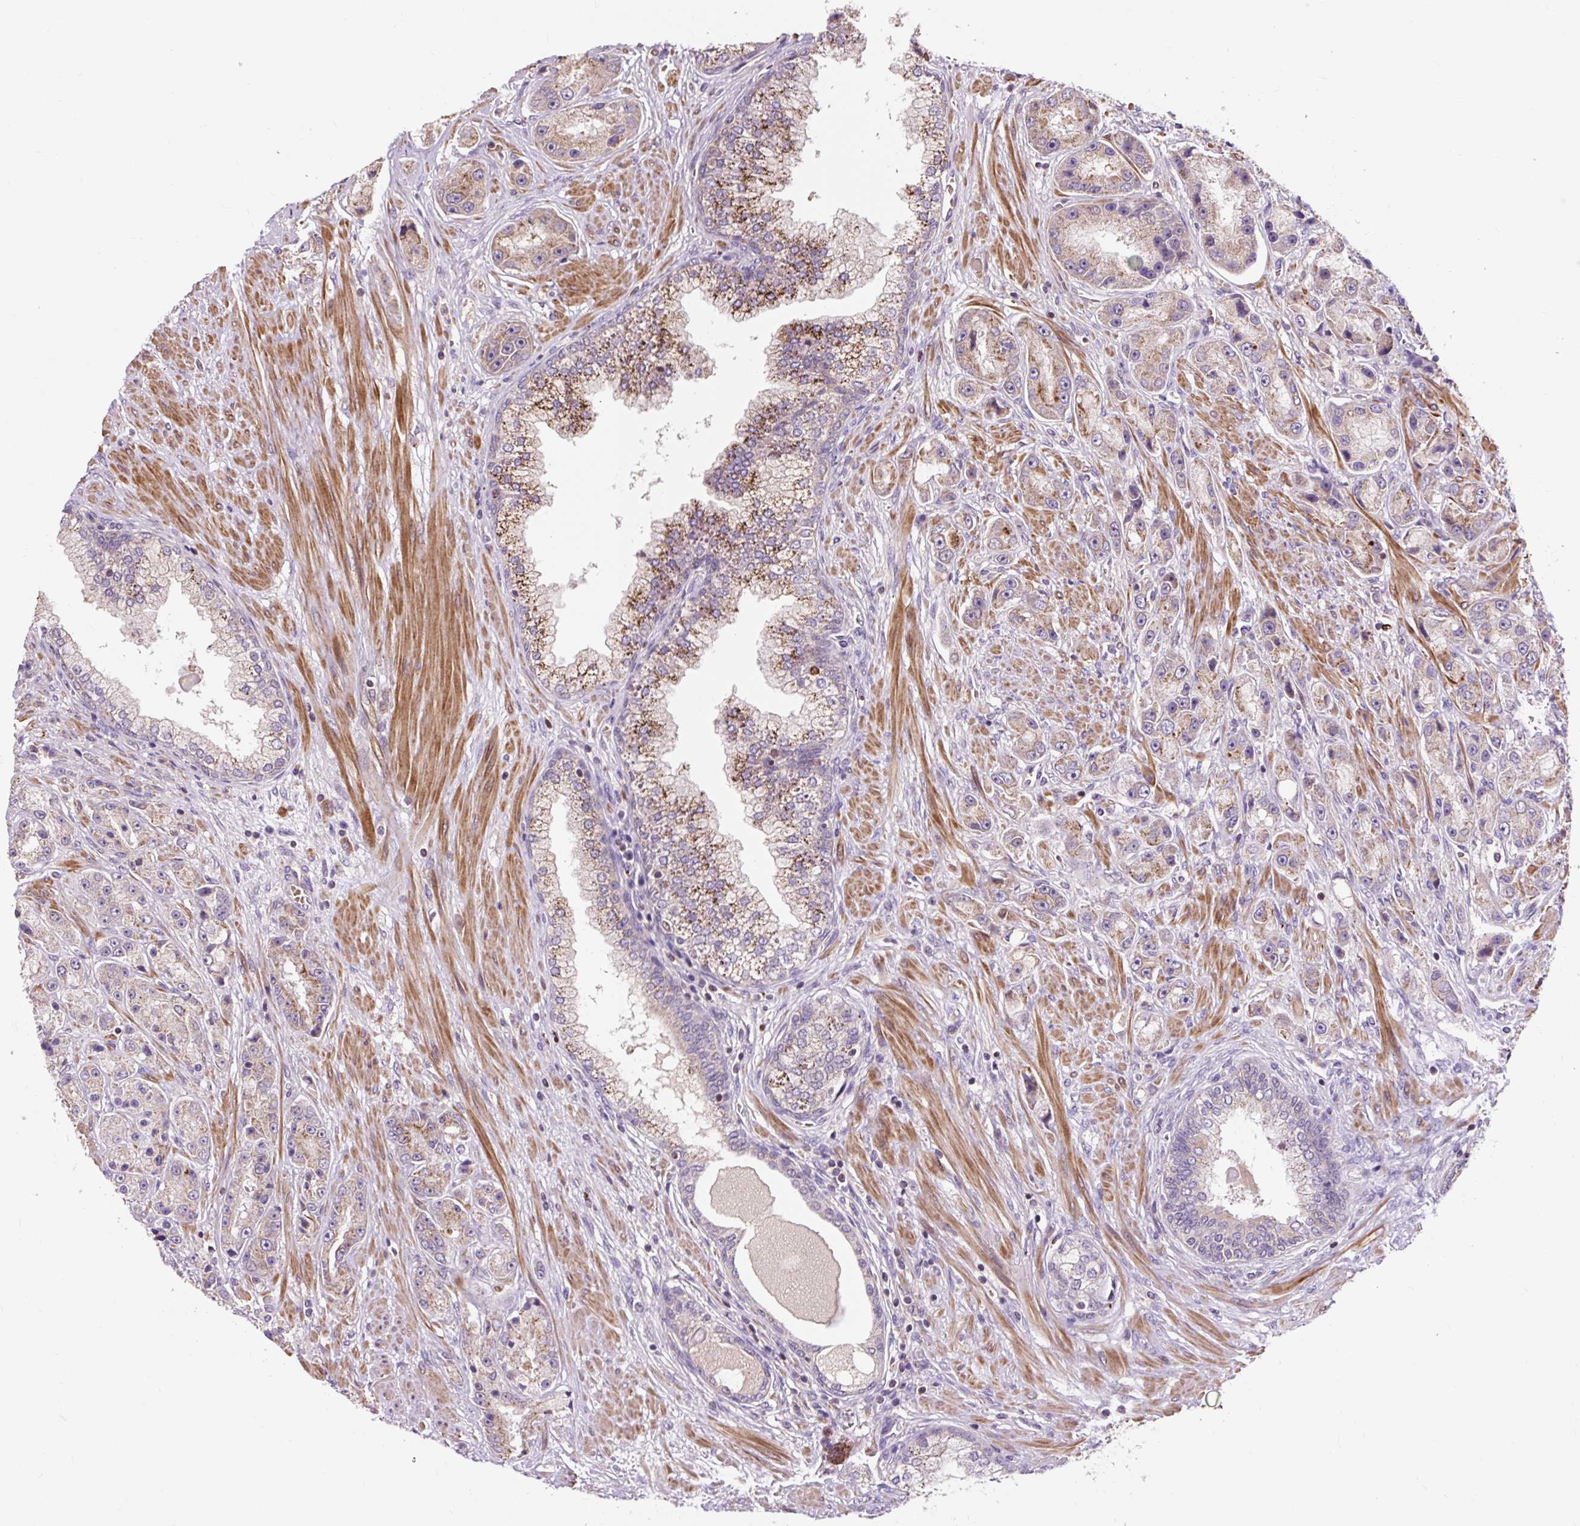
{"staining": {"intensity": "moderate", "quantity": "25%-75%", "location": "cytoplasmic/membranous"}, "tissue": "prostate cancer", "cell_type": "Tumor cells", "image_type": "cancer", "snomed": [{"axis": "morphology", "description": "Adenocarcinoma, High grade"}, {"axis": "topography", "description": "Prostate"}], "caption": "Moderate cytoplasmic/membranous positivity for a protein is appreciated in approximately 25%-75% of tumor cells of prostate cancer using immunohistochemistry.", "gene": "PRIMPOL", "patient": {"sex": "male", "age": 67}}